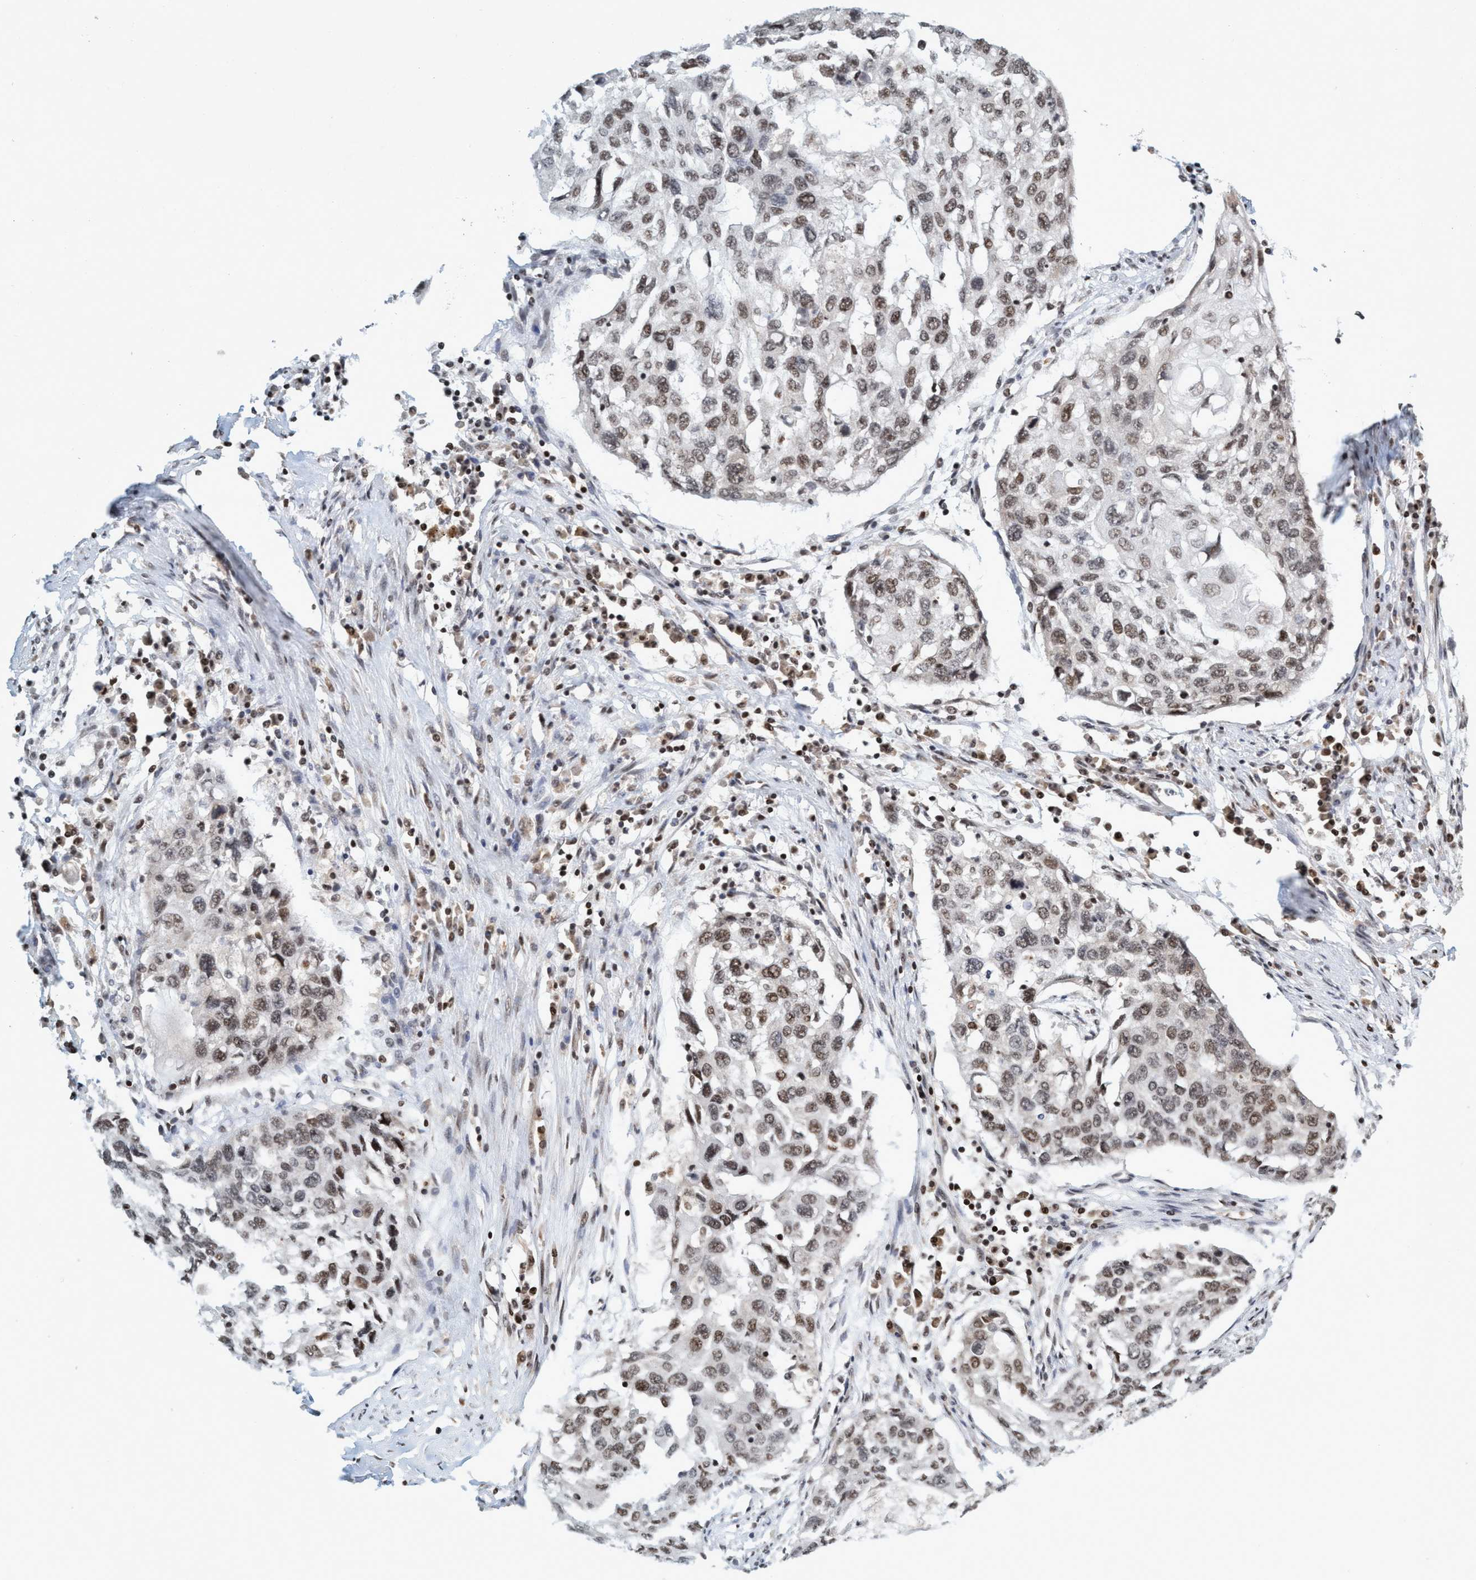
{"staining": {"intensity": "moderate", "quantity": "25%-75%", "location": "nuclear"}, "tissue": "lung cancer", "cell_type": "Tumor cells", "image_type": "cancer", "snomed": [{"axis": "morphology", "description": "Squamous cell carcinoma, NOS"}, {"axis": "topography", "description": "Lung"}], "caption": "Brown immunohistochemical staining in squamous cell carcinoma (lung) displays moderate nuclear expression in approximately 25%-75% of tumor cells.", "gene": "SMCR8", "patient": {"sex": "female", "age": 63}}